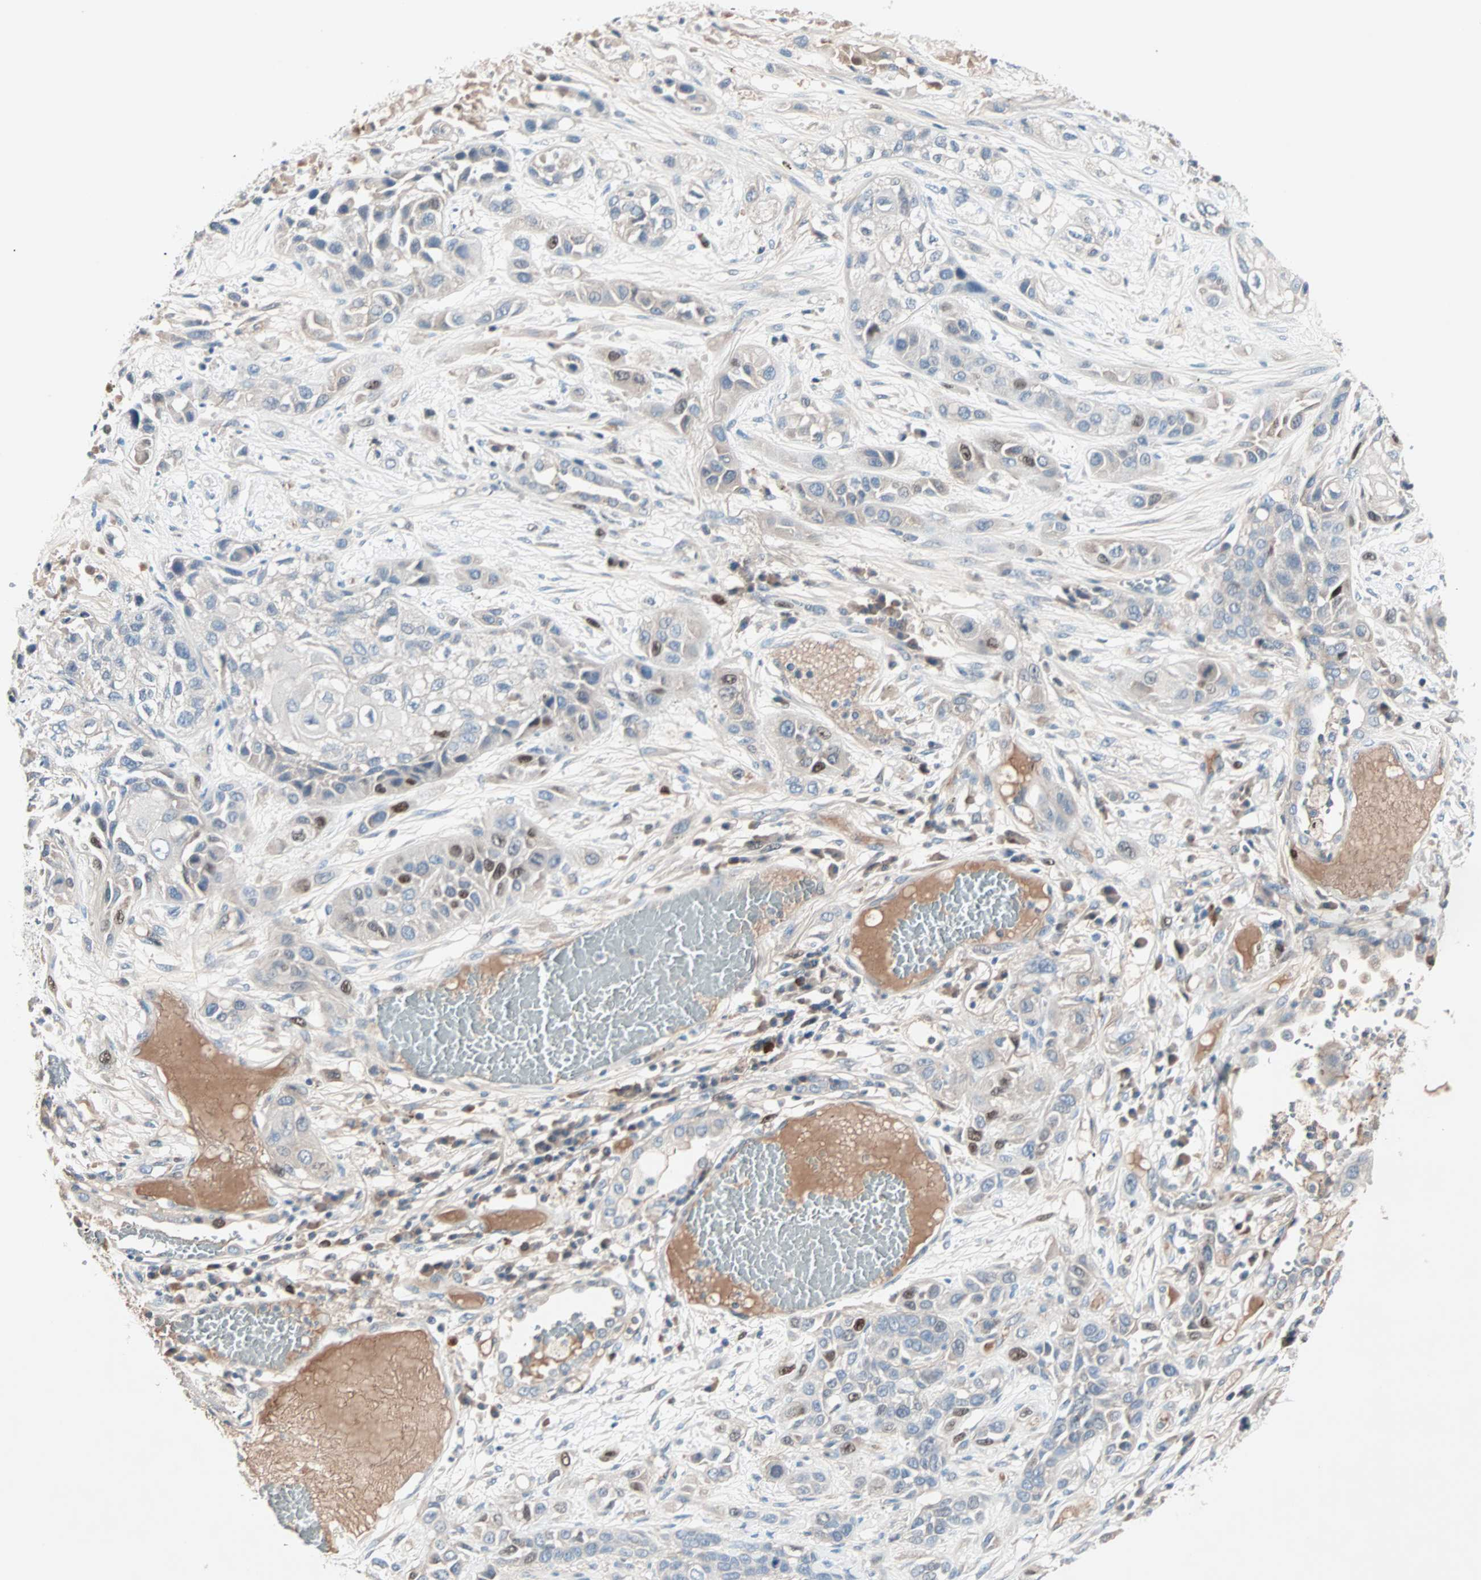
{"staining": {"intensity": "strong", "quantity": "<25%", "location": "nuclear"}, "tissue": "lung cancer", "cell_type": "Tumor cells", "image_type": "cancer", "snomed": [{"axis": "morphology", "description": "Squamous cell carcinoma, NOS"}, {"axis": "topography", "description": "Lung"}], "caption": "Lung cancer (squamous cell carcinoma) stained with a brown dye reveals strong nuclear positive positivity in about <25% of tumor cells.", "gene": "CCNE2", "patient": {"sex": "male", "age": 71}}